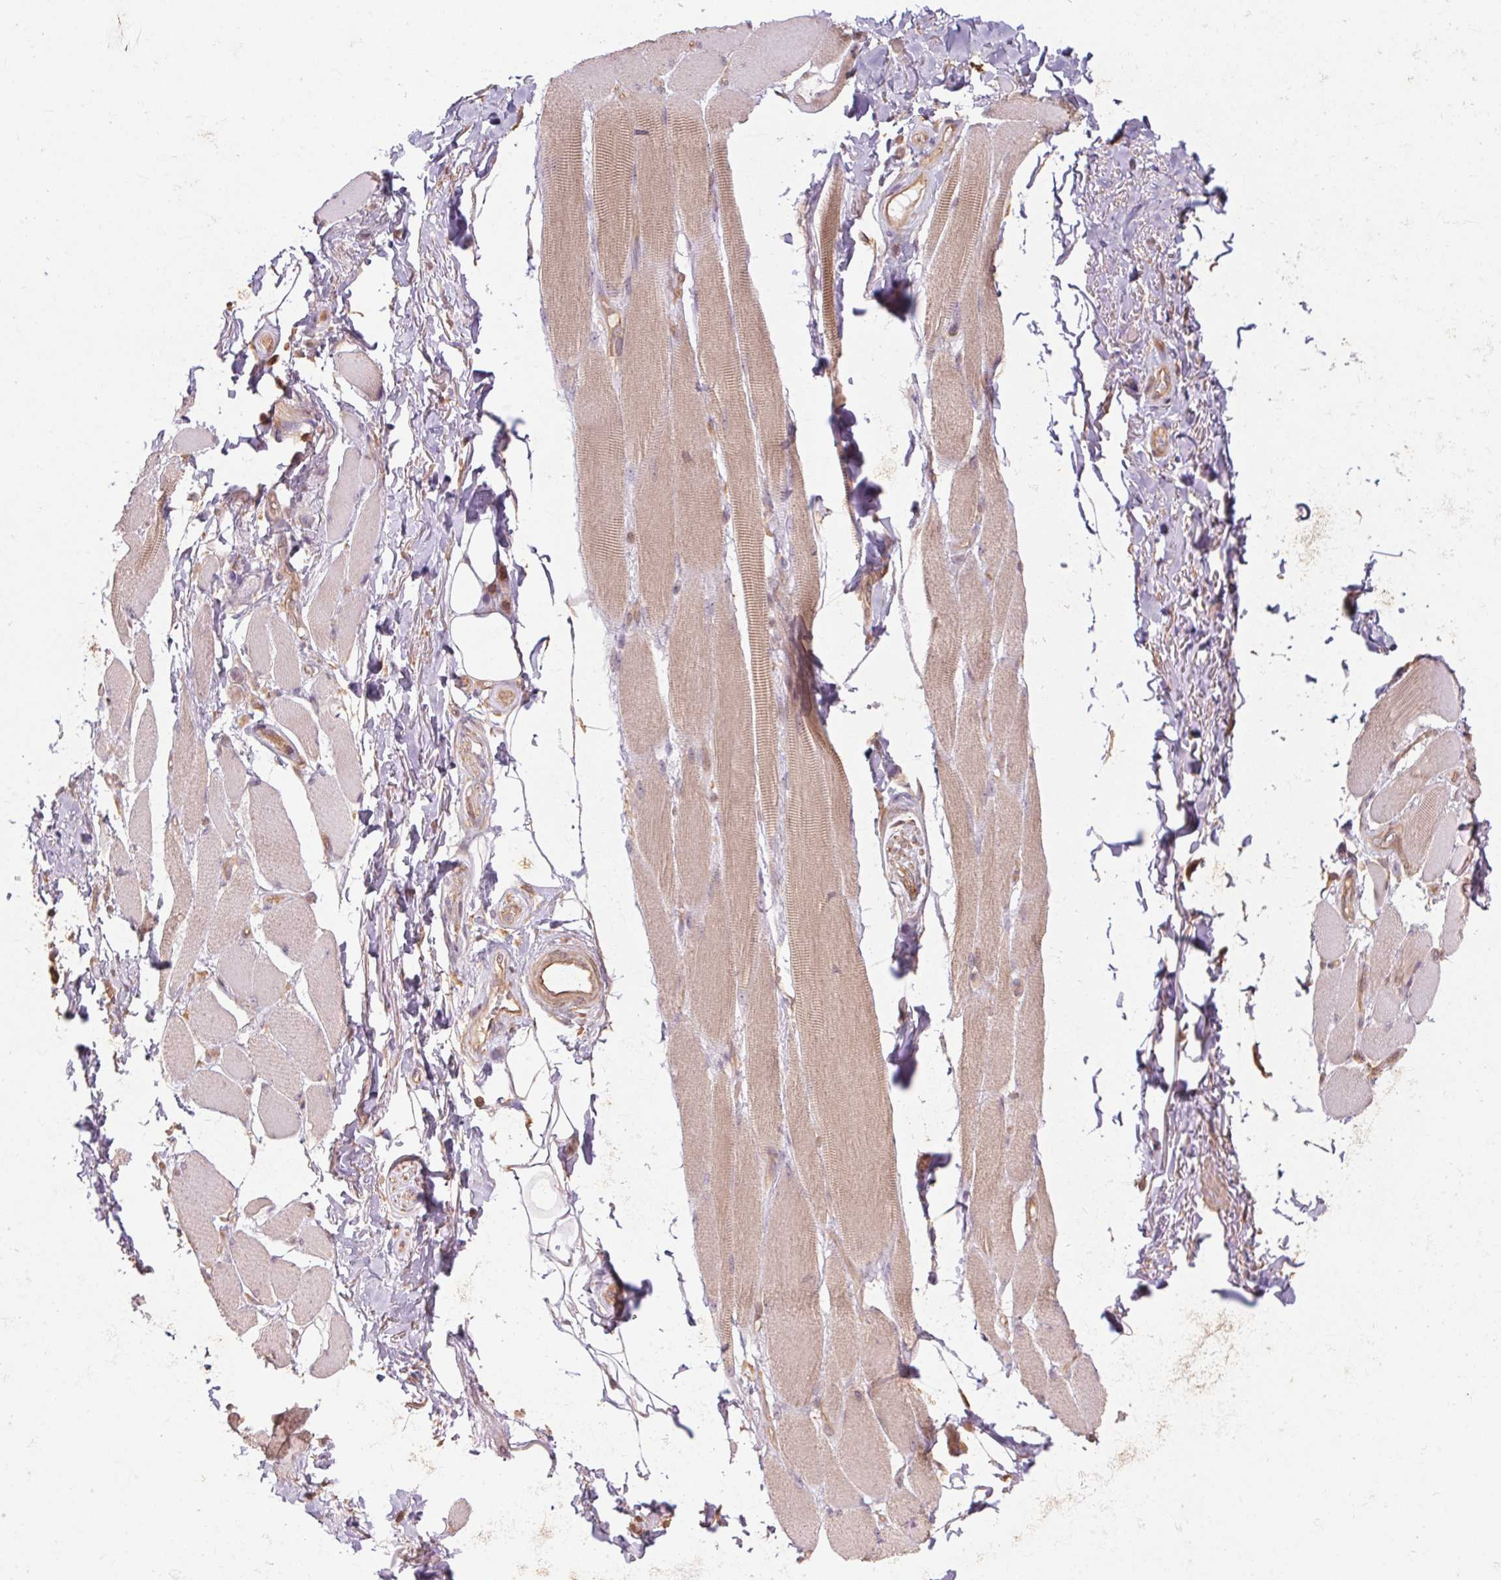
{"staining": {"intensity": "weak", "quantity": "25%-75%", "location": "cytoplasmic/membranous"}, "tissue": "skeletal muscle", "cell_type": "Myocytes", "image_type": "normal", "snomed": [{"axis": "morphology", "description": "Normal tissue, NOS"}, {"axis": "topography", "description": "Skeletal muscle"}, {"axis": "topography", "description": "Anal"}, {"axis": "topography", "description": "Peripheral nerve tissue"}], "caption": "A low amount of weak cytoplasmic/membranous expression is seen in about 25%-75% of myocytes in normal skeletal muscle. The protein of interest is stained brown, and the nuclei are stained in blue (DAB IHC with brightfield microscopy, high magnification).", "gene": "TUBA1A", "patient": {"sex": "male", "age": 53}}